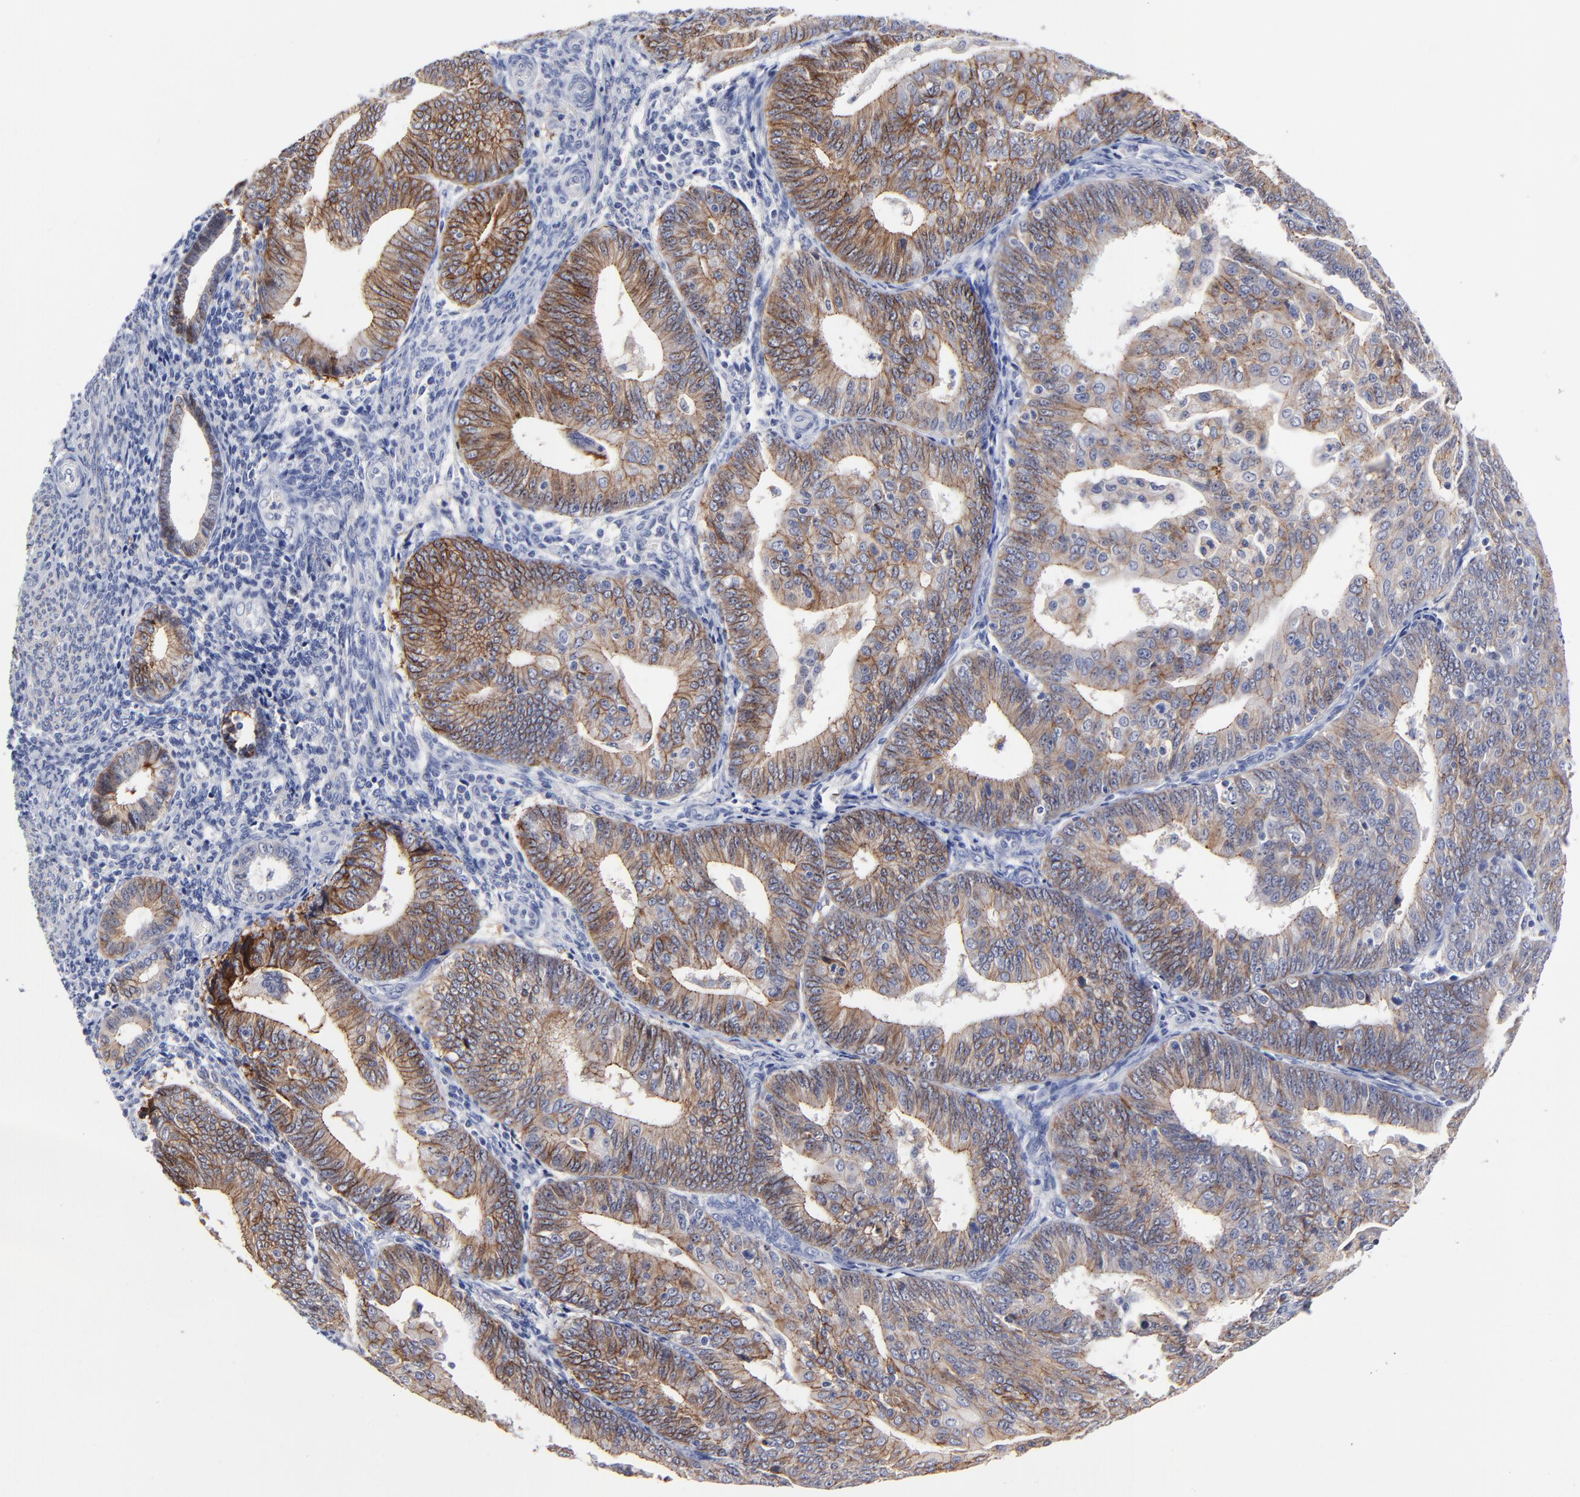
{"staining": {"intensity": "moderate", "quantity": "25%-75%", "location": "cytoplasmic/membranous"}, "tissue": "endometrial cancer", "cell_type": "Tumor cells", "image_type": "cancer", "snomed": [{"axis": "morphology", "description": "Adenocarcinoma, NOS"}, {"axis": "topography", "description": "Endometrium"}], "caption": "A micrograph of human endometrial adenocarcinoma stained for a protein shows moderate cytoplasmic/membranous brown staining in tumor cells.", "gene": "CXADR", "patient": {"sex": "female", "age": 56}}